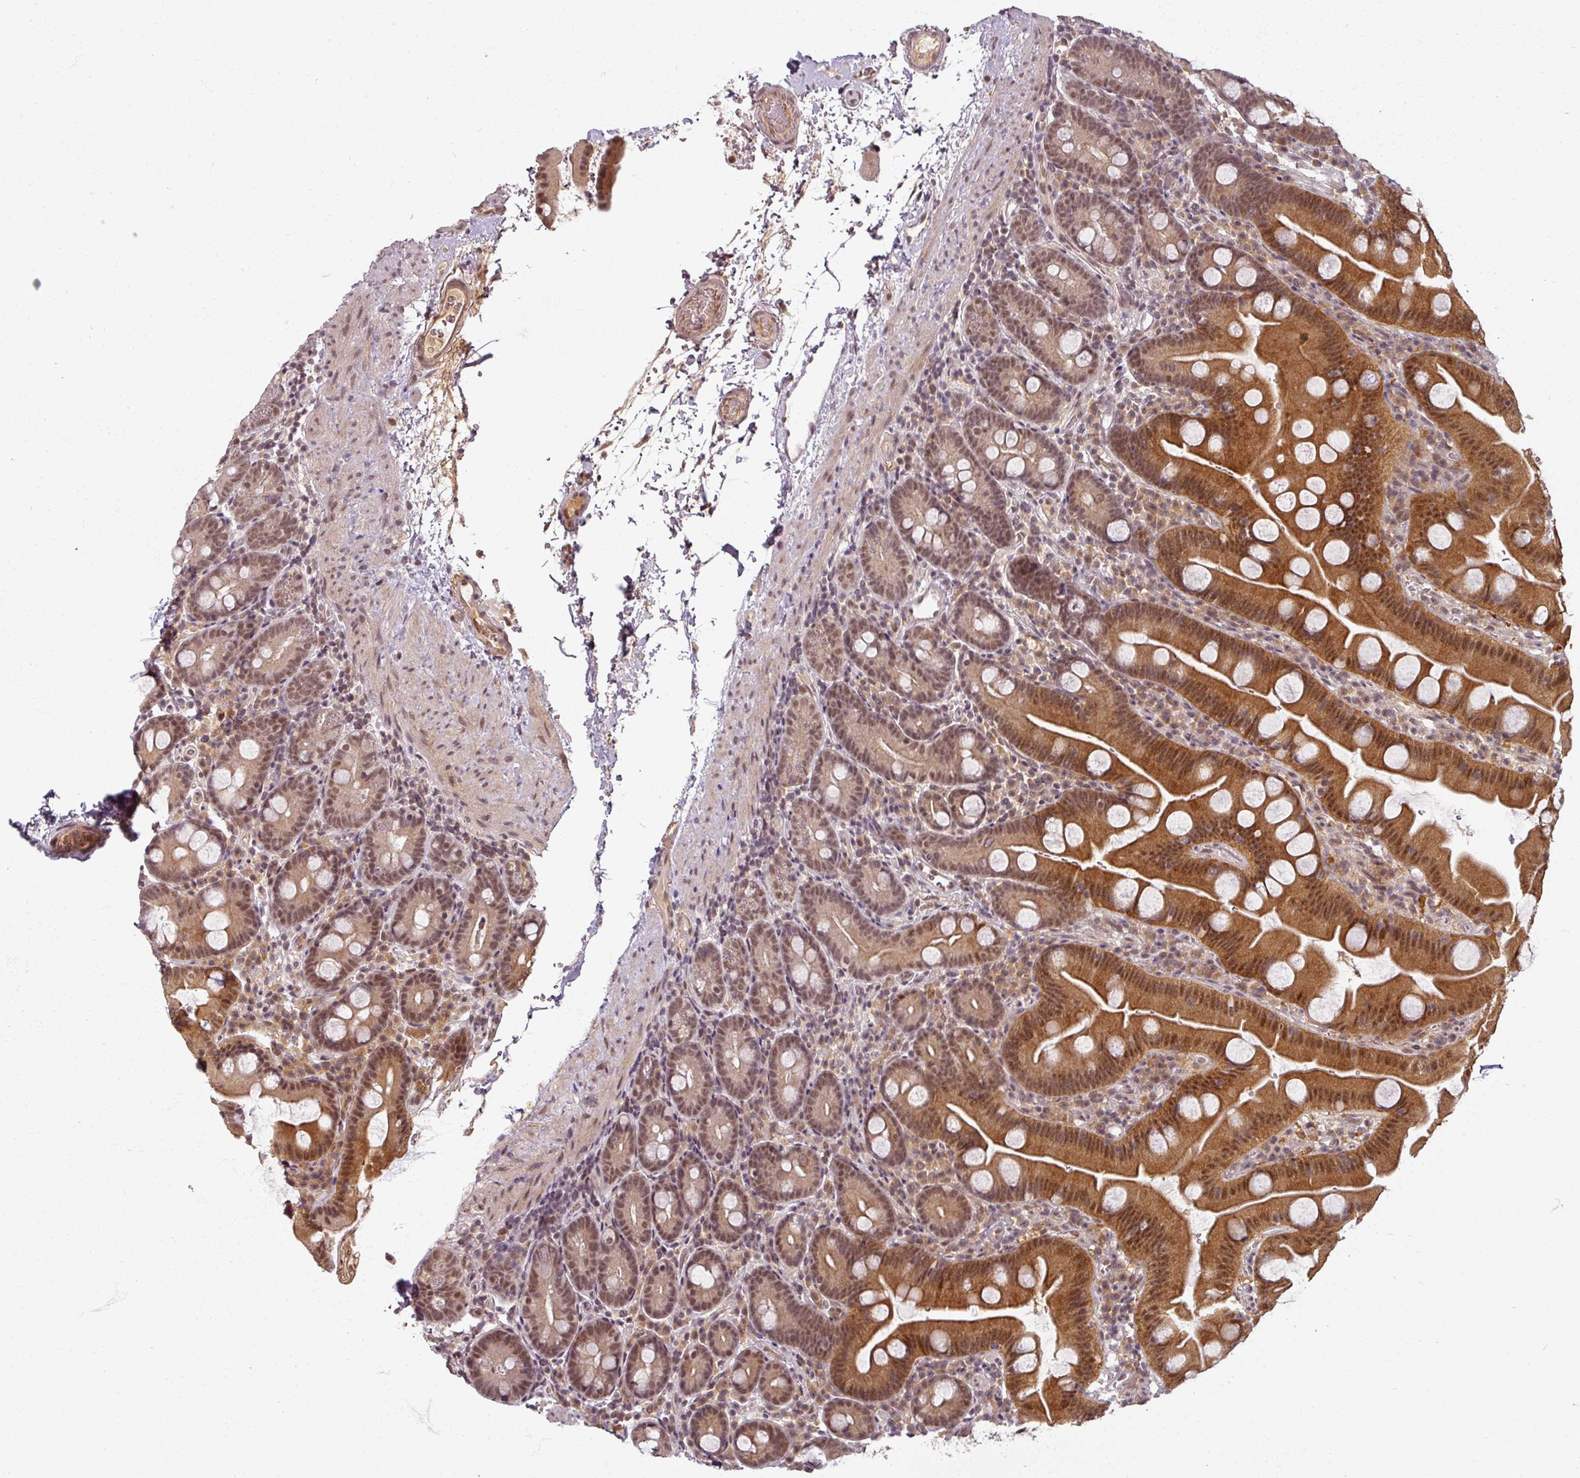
{"staining": {"intensity": "moderate", "quantity": "25%-75%", "location": "cytoplasmic/membranous,nuclear"}, "tissue": "small intestine", "cell_type": "Glandular cells", "image_type": "normal", "snomed": [{"axis": "morphology", "description": "Normal tissue, NOS"}, {"axis": "topography", "description": "Small intestine"}], "caption": "Moderate cytoplasmic/membranous,nuclear positivity for a protein is seen in about 25%-75% of glandular cells of unremarkable small intestine using immunohistochemistry (IHC).", "gene": "POLR2G", "patient": {"sex": "female", "age": 68}}